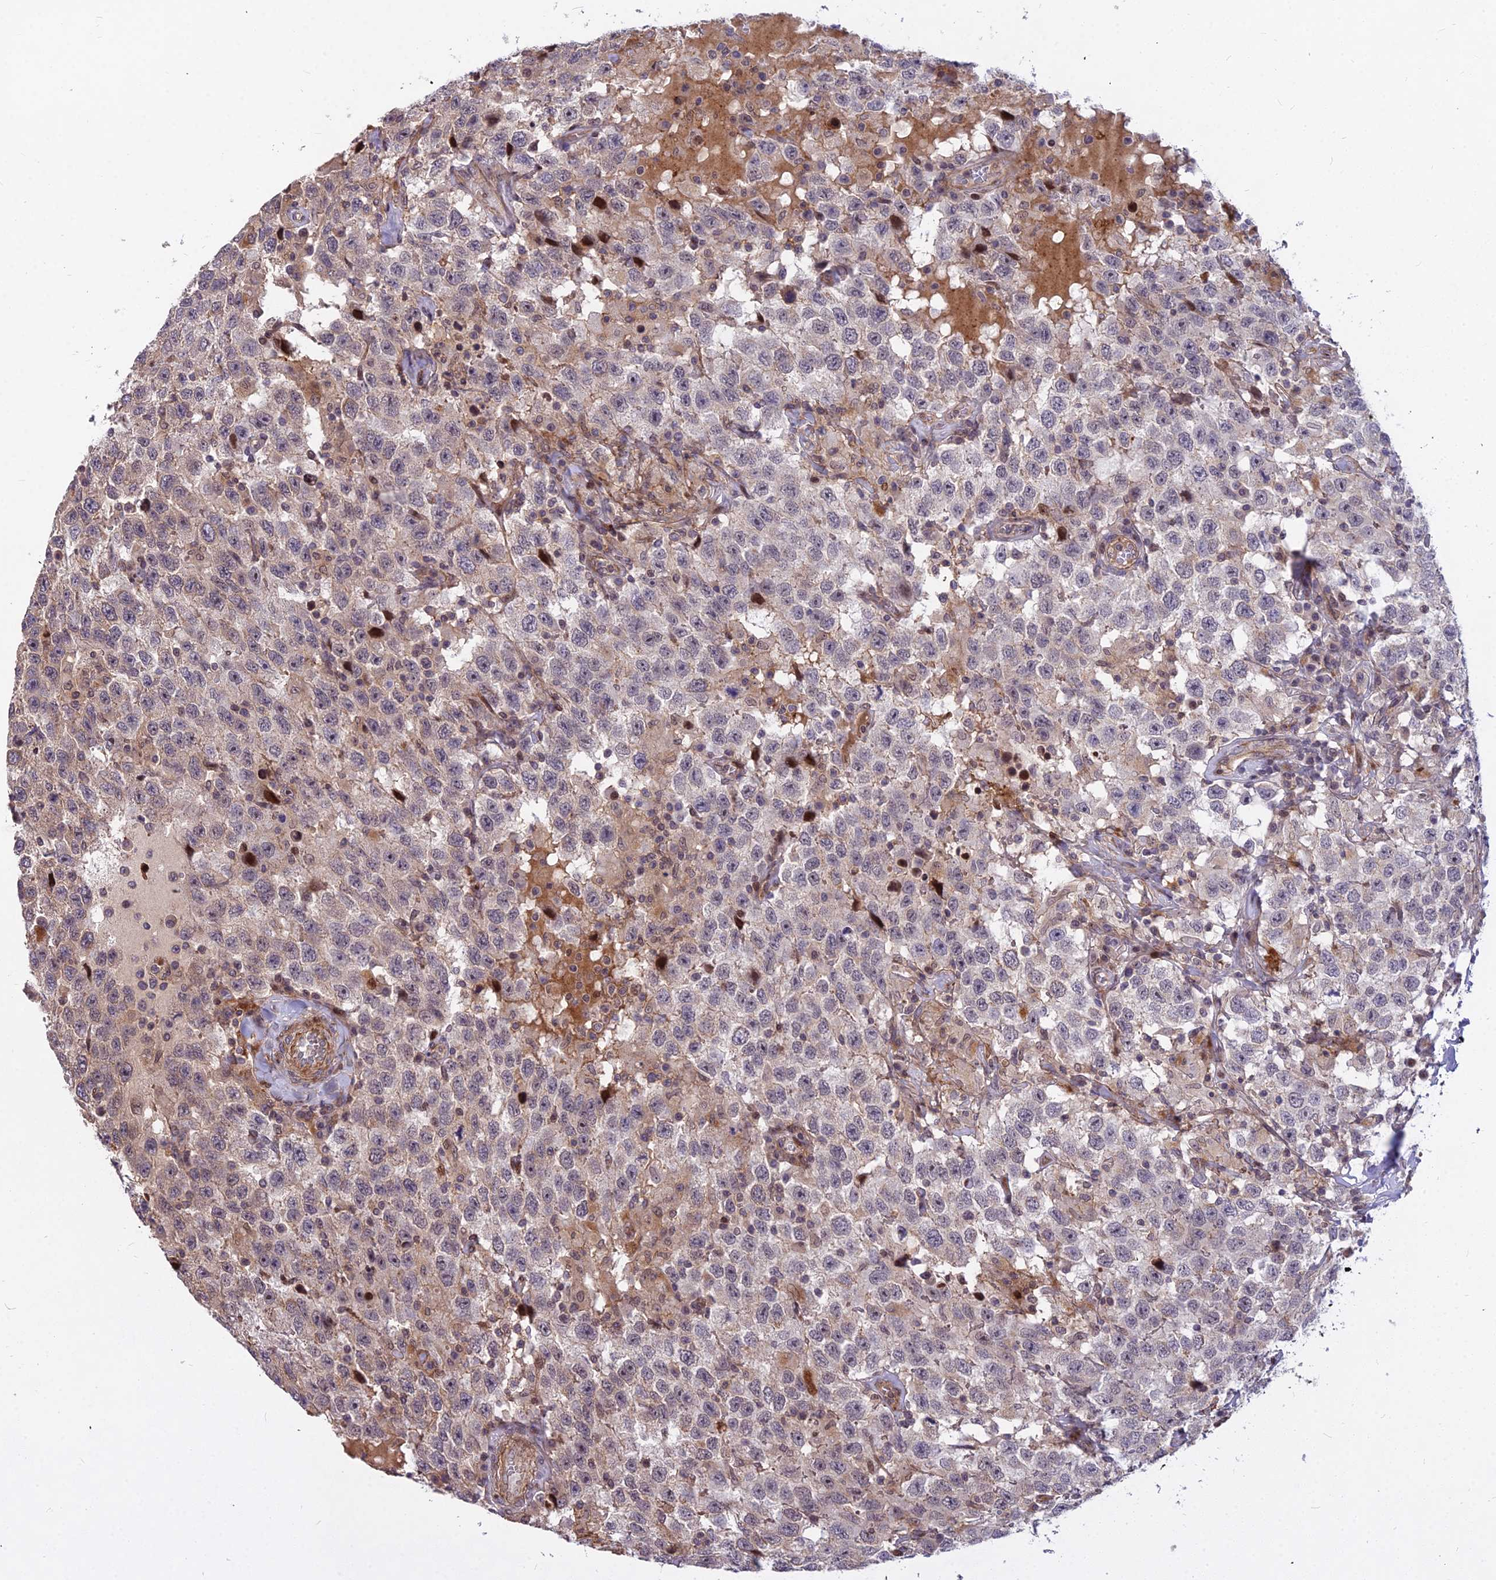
{"staining": {"intensity": "negative", "quantity": "none", "location": "none"}, "tissue": "testis cancer", "cell_type": "Tumor cells", "image_type": "cancer", "snomed": [{"axis": "morphology", "description": "Seminoma, NOS"}, {"axis": "topography", "description": "Testis"}], "caption": "There is no significant expression in tumor cells of seminoma (testis). (IHC, brightfield microscopy, high magnification).", "gene": "GLYATL3", "patient": {"sex": "male", "age": 41}}